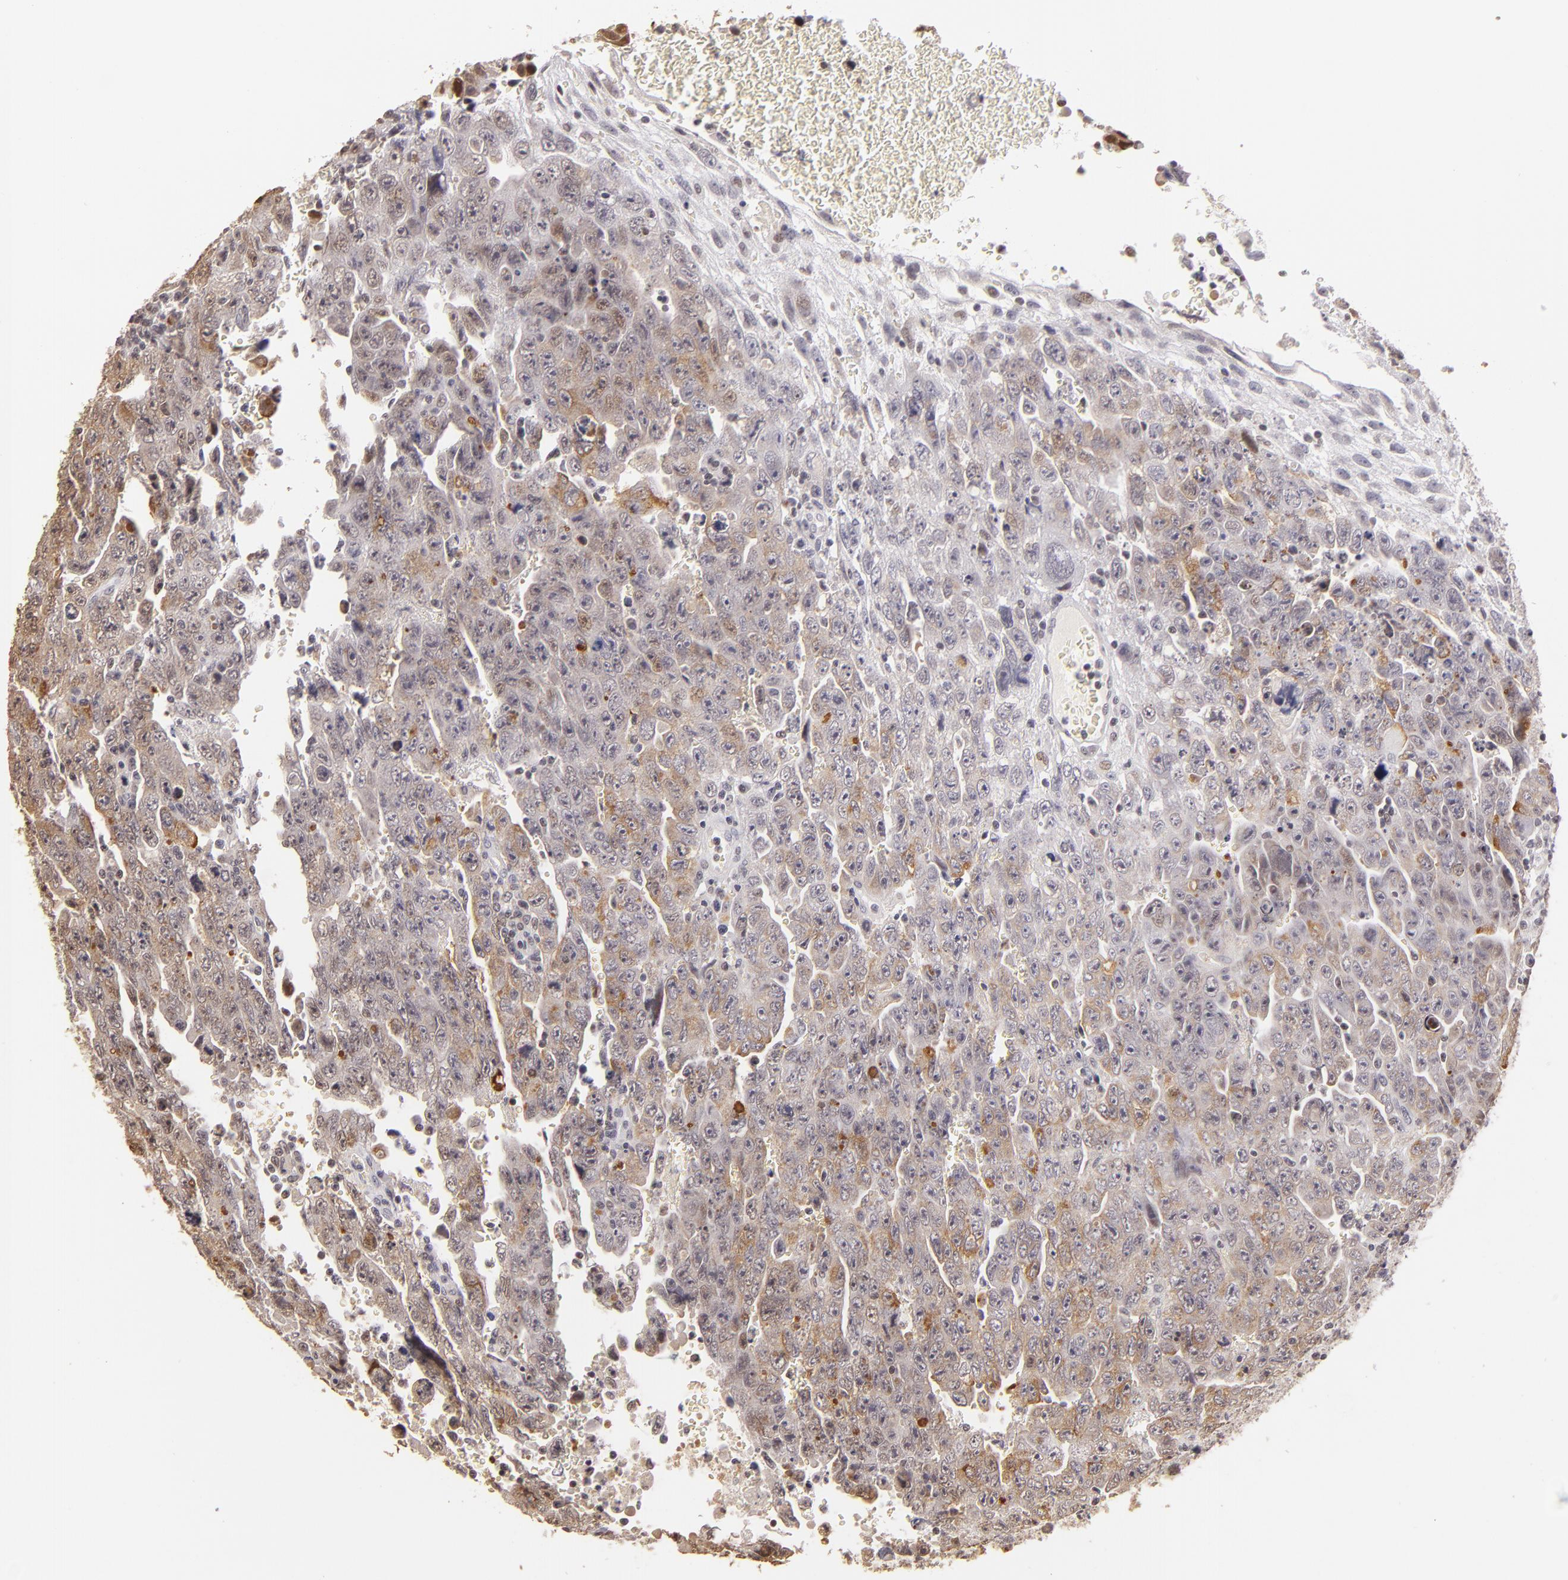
{"staining": {"intensity": "weak", "quantity": "<25%", "location": "cytoplasmic/membranous"}, "tissue": "testis cancer", "cell_type": "Tumor cells", "image_type": "cancer", "snomed": [{"axis": "morphology", "description": "Carcinoma, Embryonal, NOS"}, {"axis": "topography", "description": "Testis"}], "caption": "Immunohistochemistry (IHC) histopathology image of human testis embryonal carcinoma stained for a protein (brown), which demonstrates no staining in tumor cells.", "gene": "RARB", "patient": {"sex": "male", "age": 28}}